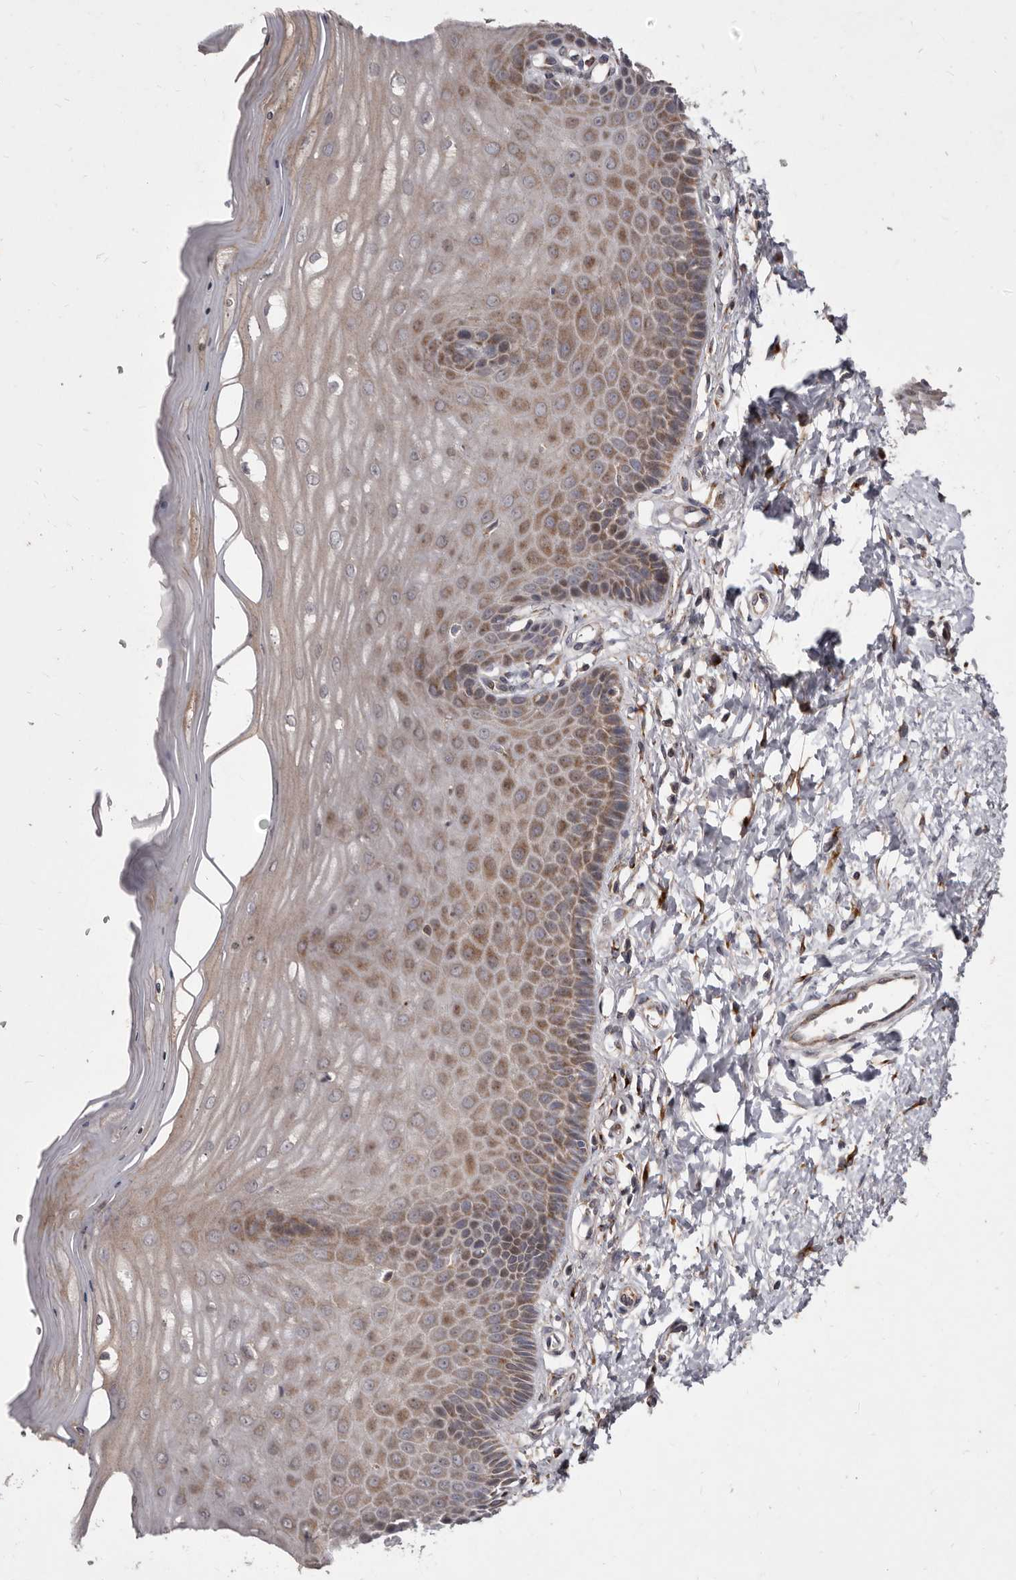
{"staining": {"intensity": "moderate", "quantity": "25%-75%", "location": "cytoplasmic/membranous"}, "tissue": "cervix", "cell_type": "Glandular cells", "image_type": "normal", "snomed": [{"axis": "morphology", "description": "Normal tissue, NOS"}, {"axis": "topography", "description": "Cervix"}], "caption": "A high-resolution image shows immunohistochemistry staining of normal cervix, which demonstrates moderate cytoplasmic/membranous staining in approximately 25%-75% of glandular cells. The staining was performed using DAB (3,3'-diaminobenzidine), with brown indicating positive protein expression. Nuclei are stained blue with hematoxylin.", "gene": "FLAD1", "patient": {"sex": "female", "age": 55}}